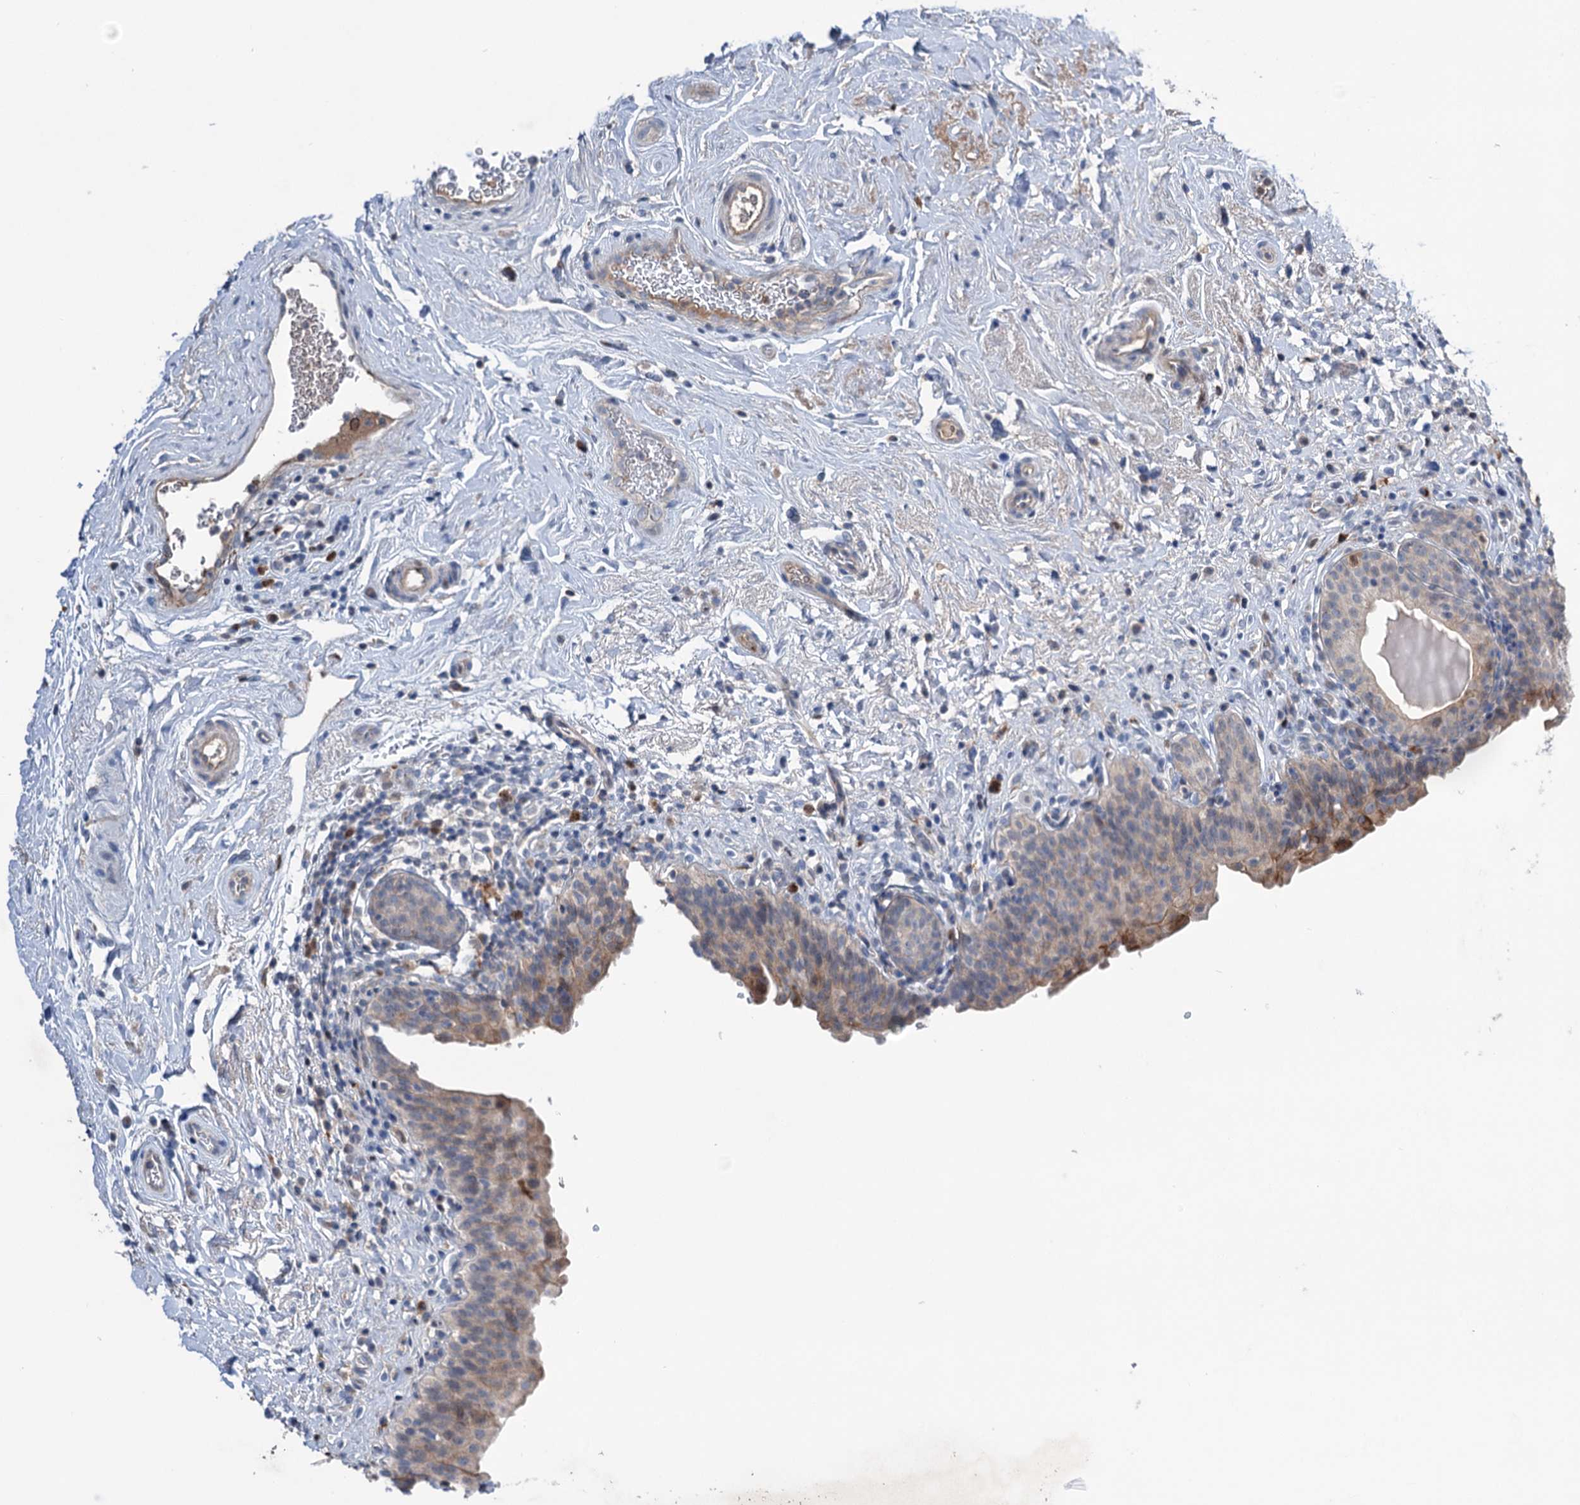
{"staining": {"intensity": "weak", "quantity": "25%-75%", "location": "cytoplasmic/membranous"}, "tissue": "urinary bladder", "cell_type": "Urothelial cells", "image_type": "normal", "snomed": [{"axis": "morphology", "description": "Normal tissue, NOS"}, {"axis": "topography", "description": "Urinary bladder"}], "caption": "Immunohistochemical staining of unremarkable human urinary bladder demonstrates 25%-75% levels of weak cytoplasmic/membranous protein staining in approximately 25%-75% of urothelial cells.", "gene": "NCAPD2", "patient": {"sex": "male", "age": 83}}